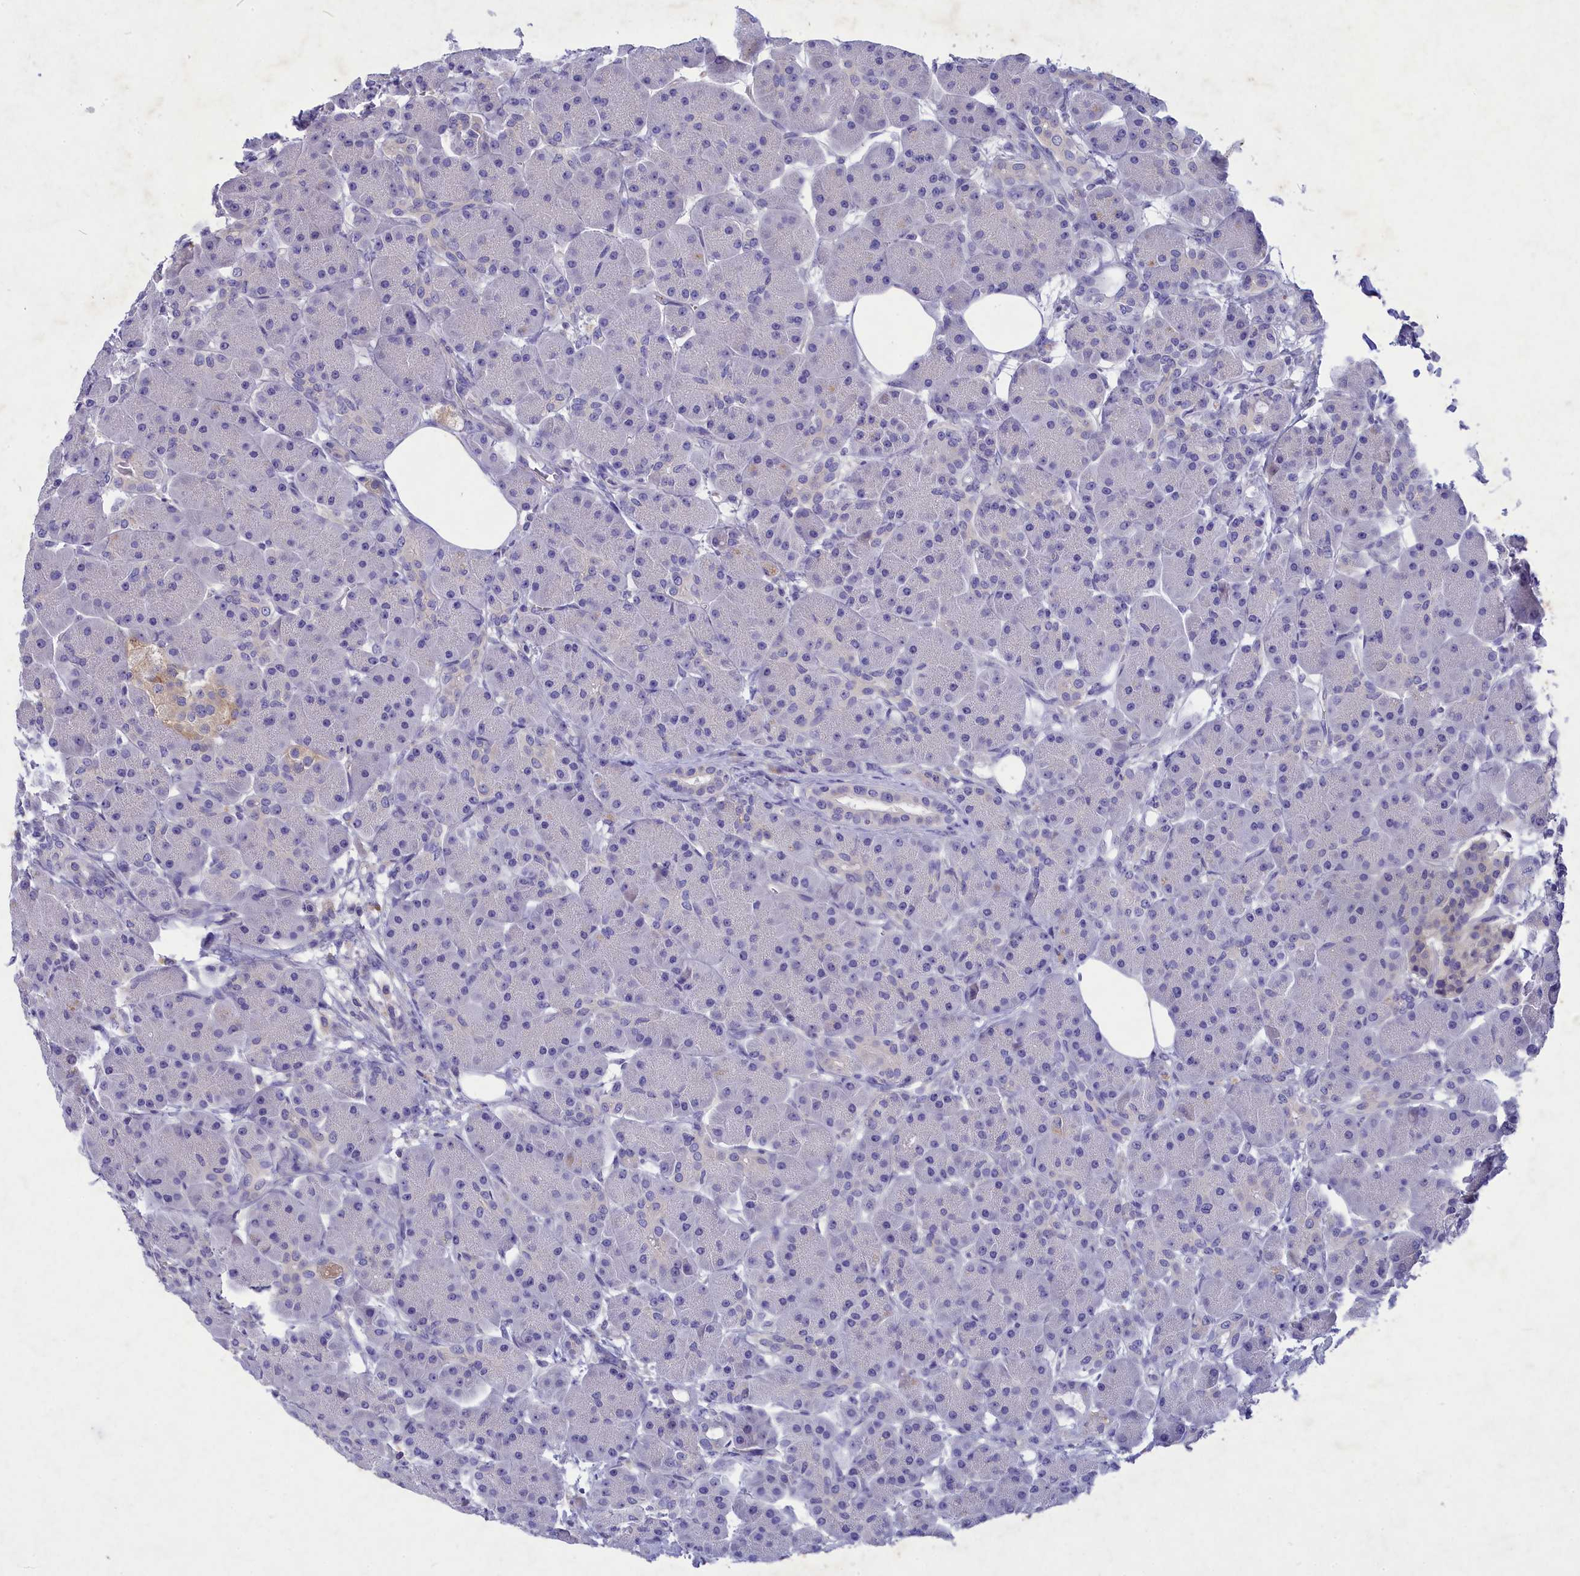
{"staining": {"intensity": "negative", "quantity": "none", "location": "none"}, "tissue": "pancreas", "cell_type": "Exocrine glandular cells", "image_type": "normal", "snomed": [{"axis": "morphology", "description": "Normal tissue, NOS"}, {"axis": "topography", "description": "Pancreas"}], "caption": "Immunohistochemistry histopathology image of unremarkable pancreas stained for a protein (brown), which demonstrates no staining in exocrine glandular cells. (DAB IHC visualized using brightfield microscopy, high magnification).", "gene": "DEFB119", "patient": {"sex": "male", "age": 63}}